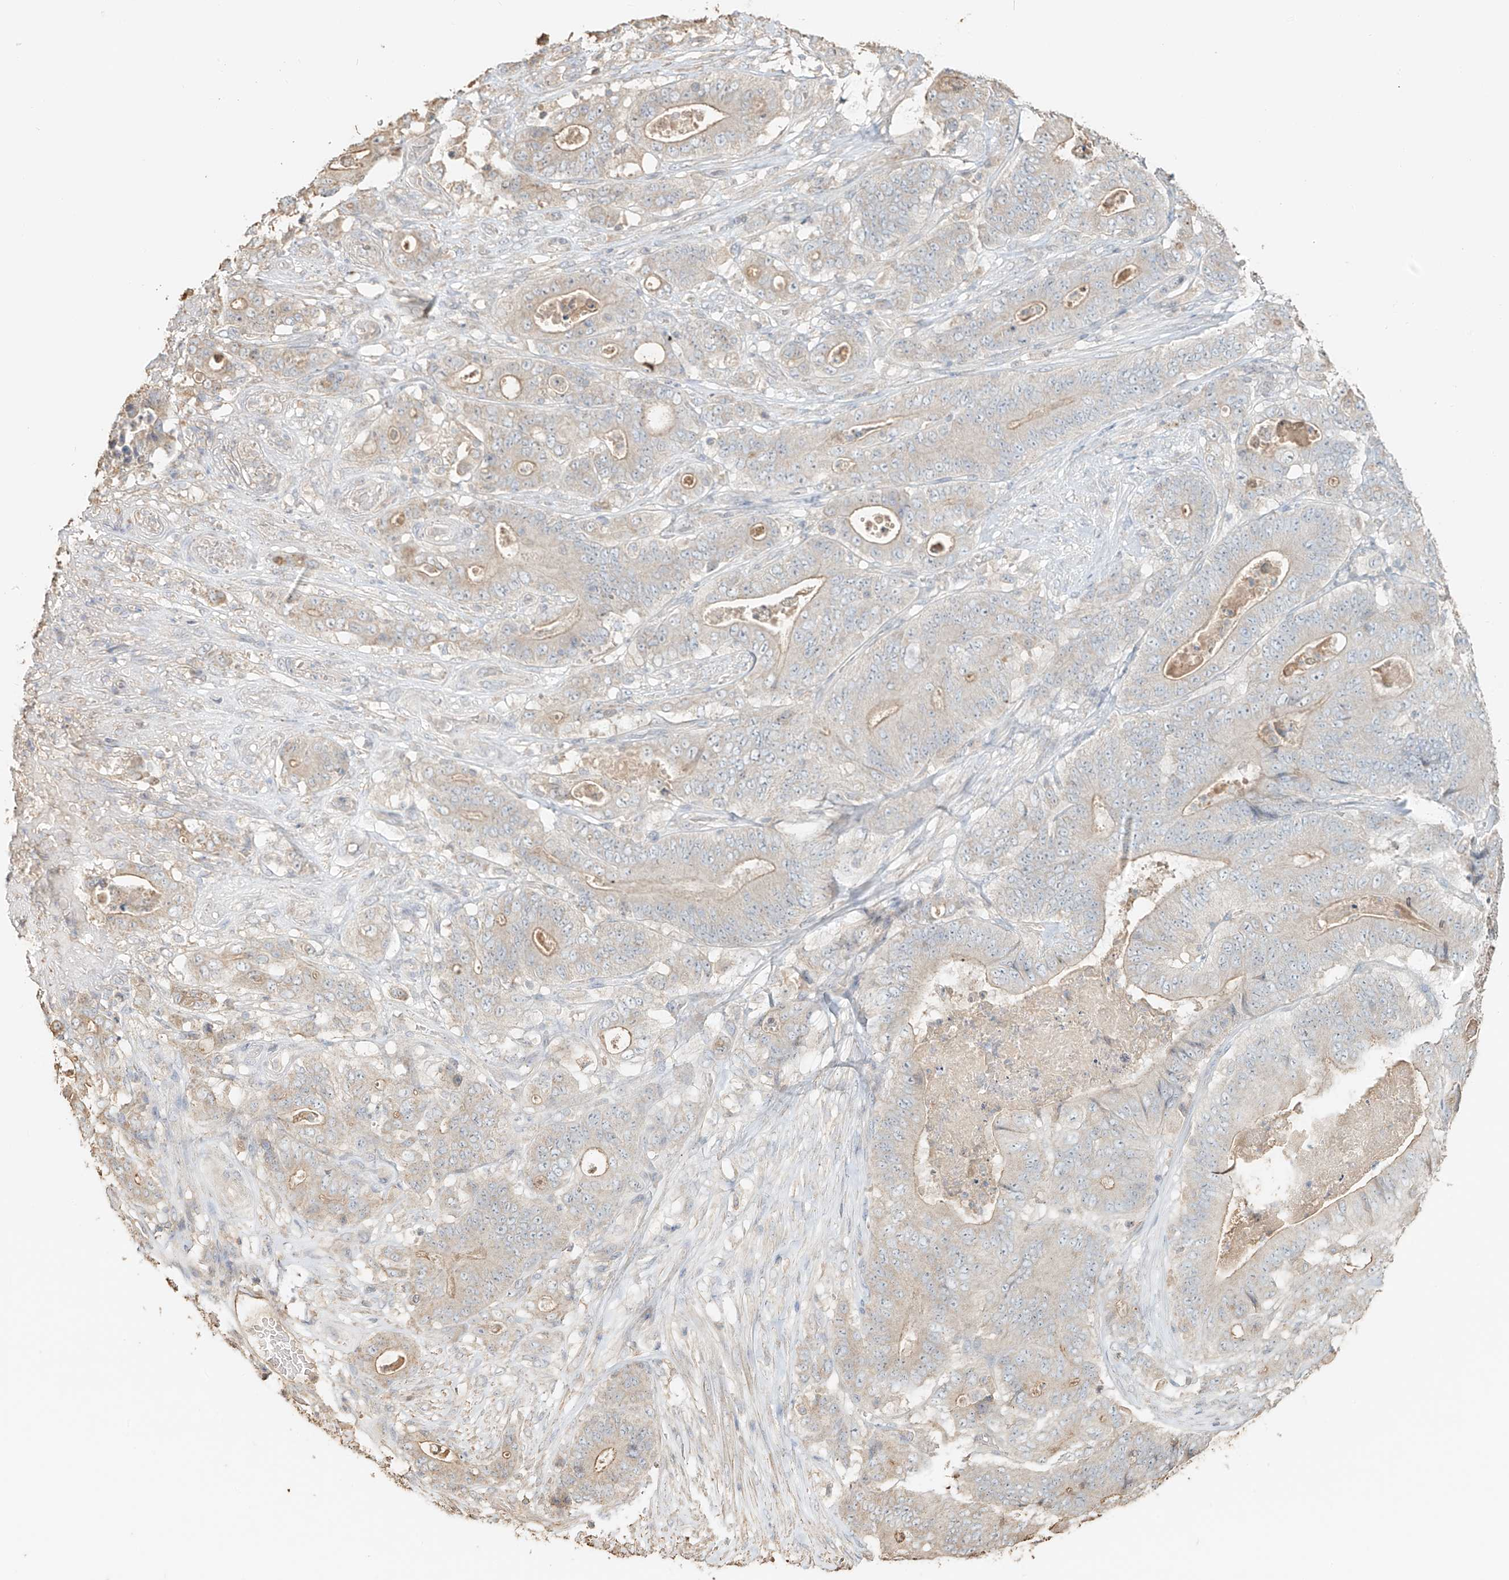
{"staining": {"intensity": "negative", "quantity": "none", "location": "none"}, "tissue": "stomach cancer", "cell_type": "Tumor cells", "image_type": "cancer", "snomed": [{"axis": "morphology", "description": "Adenocarcinoma, NOS"}, {"axis": "topography", "description": "Stomach"}], "caption": "Tumor cells are negative for protein expression in human stomach cancer.", "gene": "NPHS1", "patient": {"sex": "female", "age": 73}}